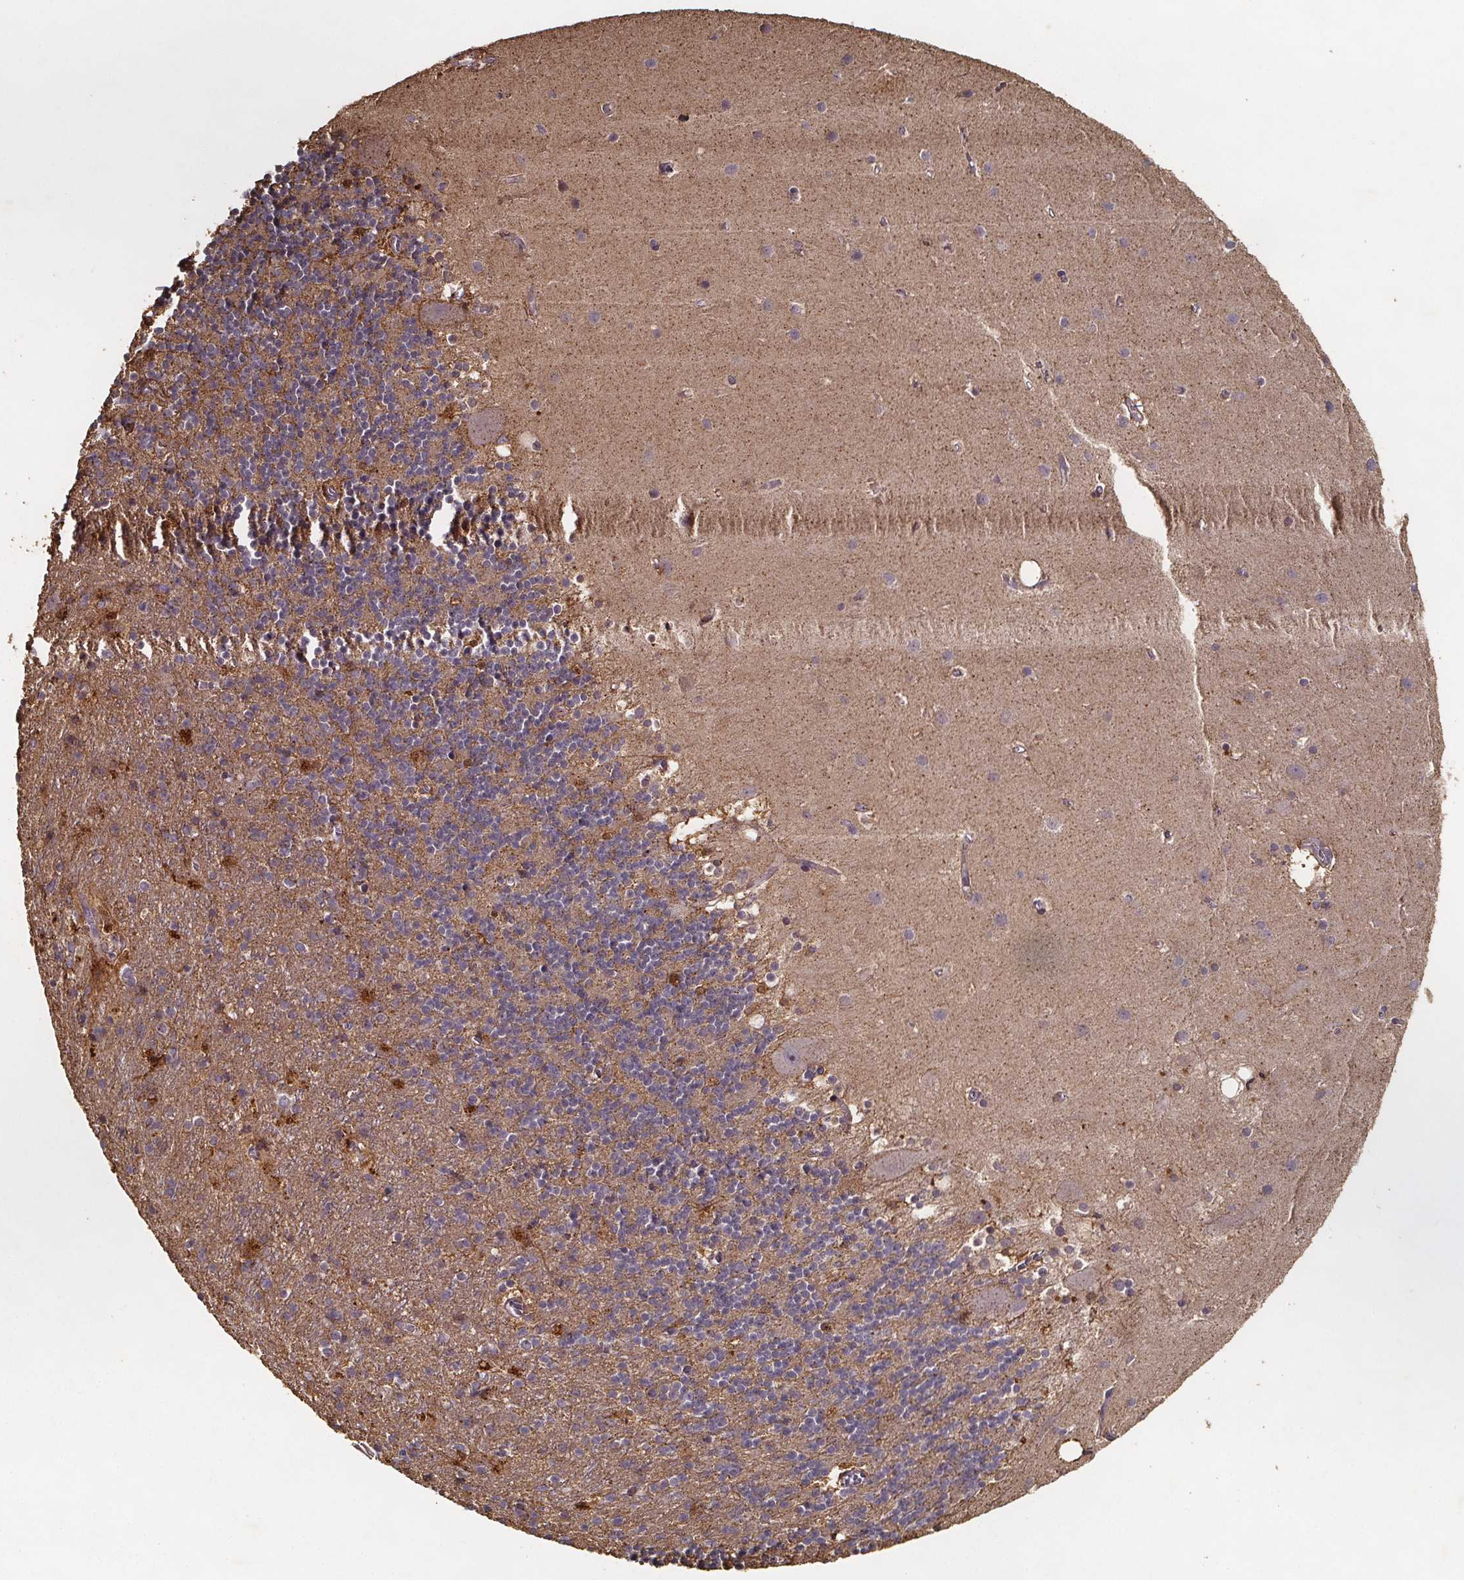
{"staining": {"intensity": "moderate", "quantity": "25%-75%", "location": "cytoplasmic/membranous"}, "tissue": "cerebellum", "cell_type": "Cells in granular layer", "image_type": "normal", "snomed": [{"axis": "morphology", "description": "Normal tissue, NOS"}, {"axis": "topography", "description": "Cerebellum"}], "caption": "A high-resolution photomicrograph shows IHC staining of unremarkable cerebellum, which exhibits moderate cytoplasmic/membranous staining in approximately 25%-75% of cells in granular layer. (DAB IHC with brightfield microscopy, high magnification).", "gene": "ZNF879", "patient": {"sex": "male", "age": 70}}